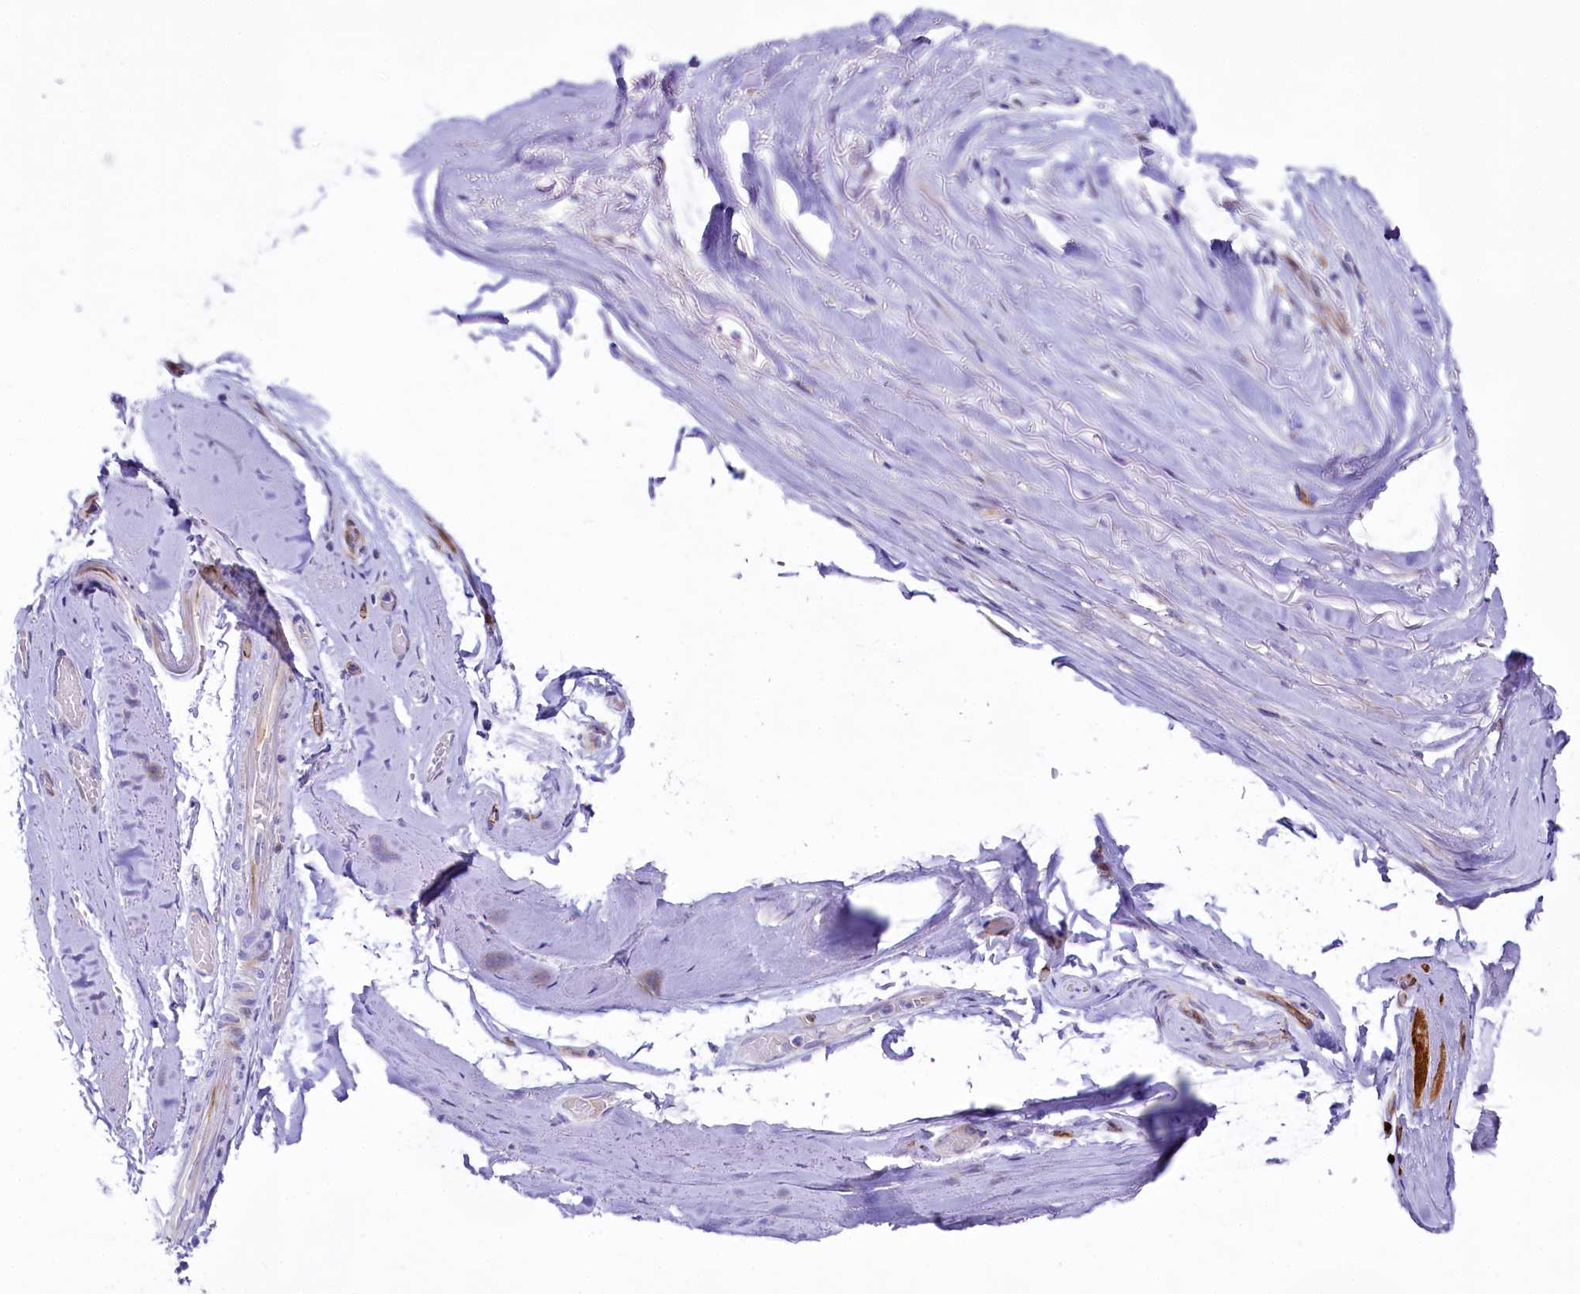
{"staining": {"intensity": "negative", "quantity": "none", "location": "none"}, "tissue": "adipose tissue", "cell_type": "Adipocytes", "image_type": "normal", "snomed": [{"axis": "morphology", "description": "Normal tissue, NOS"}, {"axis": "morphology", "description": "Basal cell carcinoma"}, {"axis": "topography", "description": "Skin"}], "caption": "A micrograph of human adipose tissue is negative for staining in adipocytes. (IHC, brightfield microscopy, high magnification).", "gene": "SH3TC2", "patient": {"sex": "female", "age": 89}}